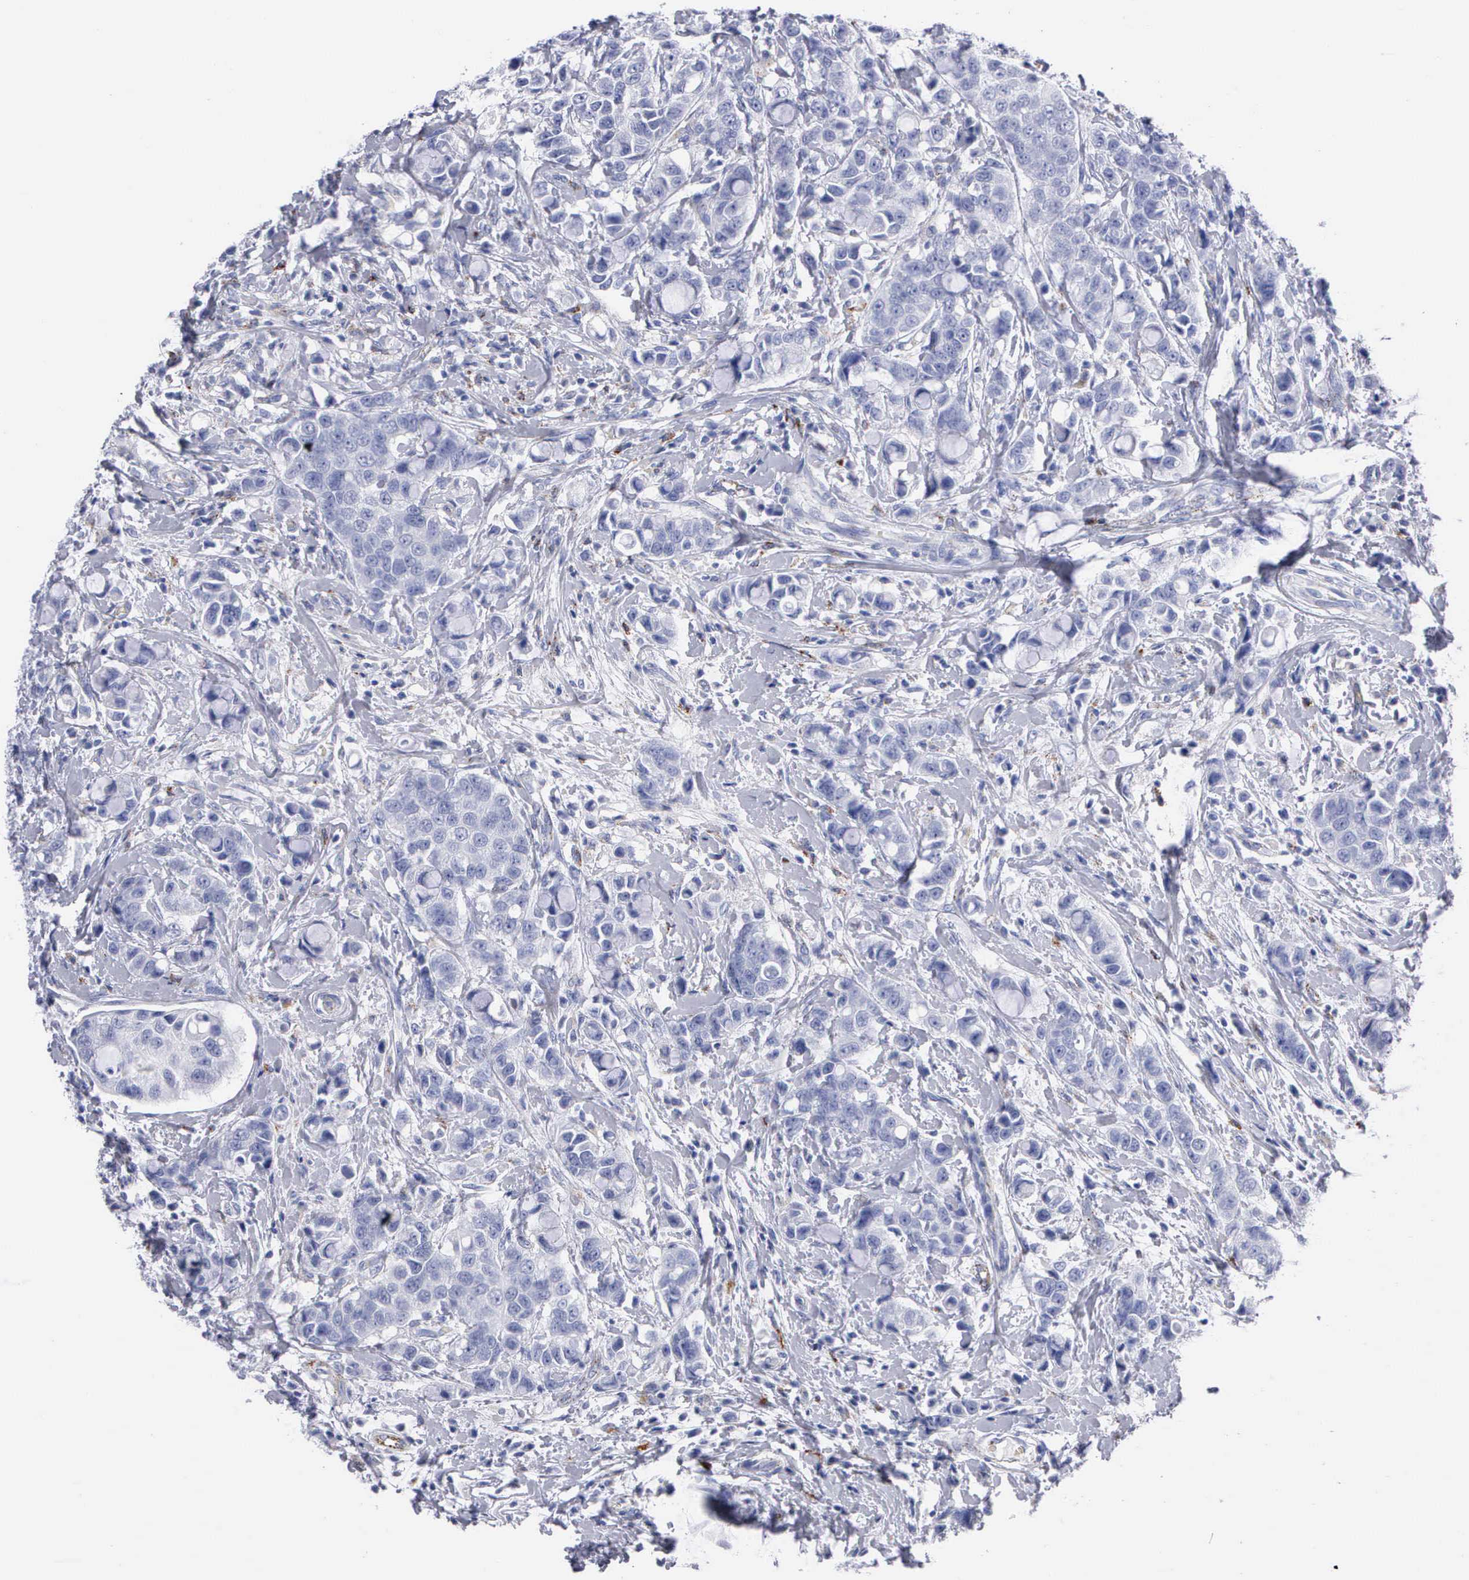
{"staining": {"intensity": "negative", "quantity": "none", "location": "none"}, "tissue": "breast cancer", "cell_type": "Tumor cells", "image_type": "cancer", "snomed": [{"axis": "morphology", "description": "Duct carcinoma"}, {"axis": "topography", "description": "Breast"}], "caption": "DAB (3,3'-diaminobenzidine) immunohistochemical staining of human breast cancer demonstrates no significant expression in tumor cells.", "gene": "CTSL", "patient": {"sex": "female", "age": 27}}